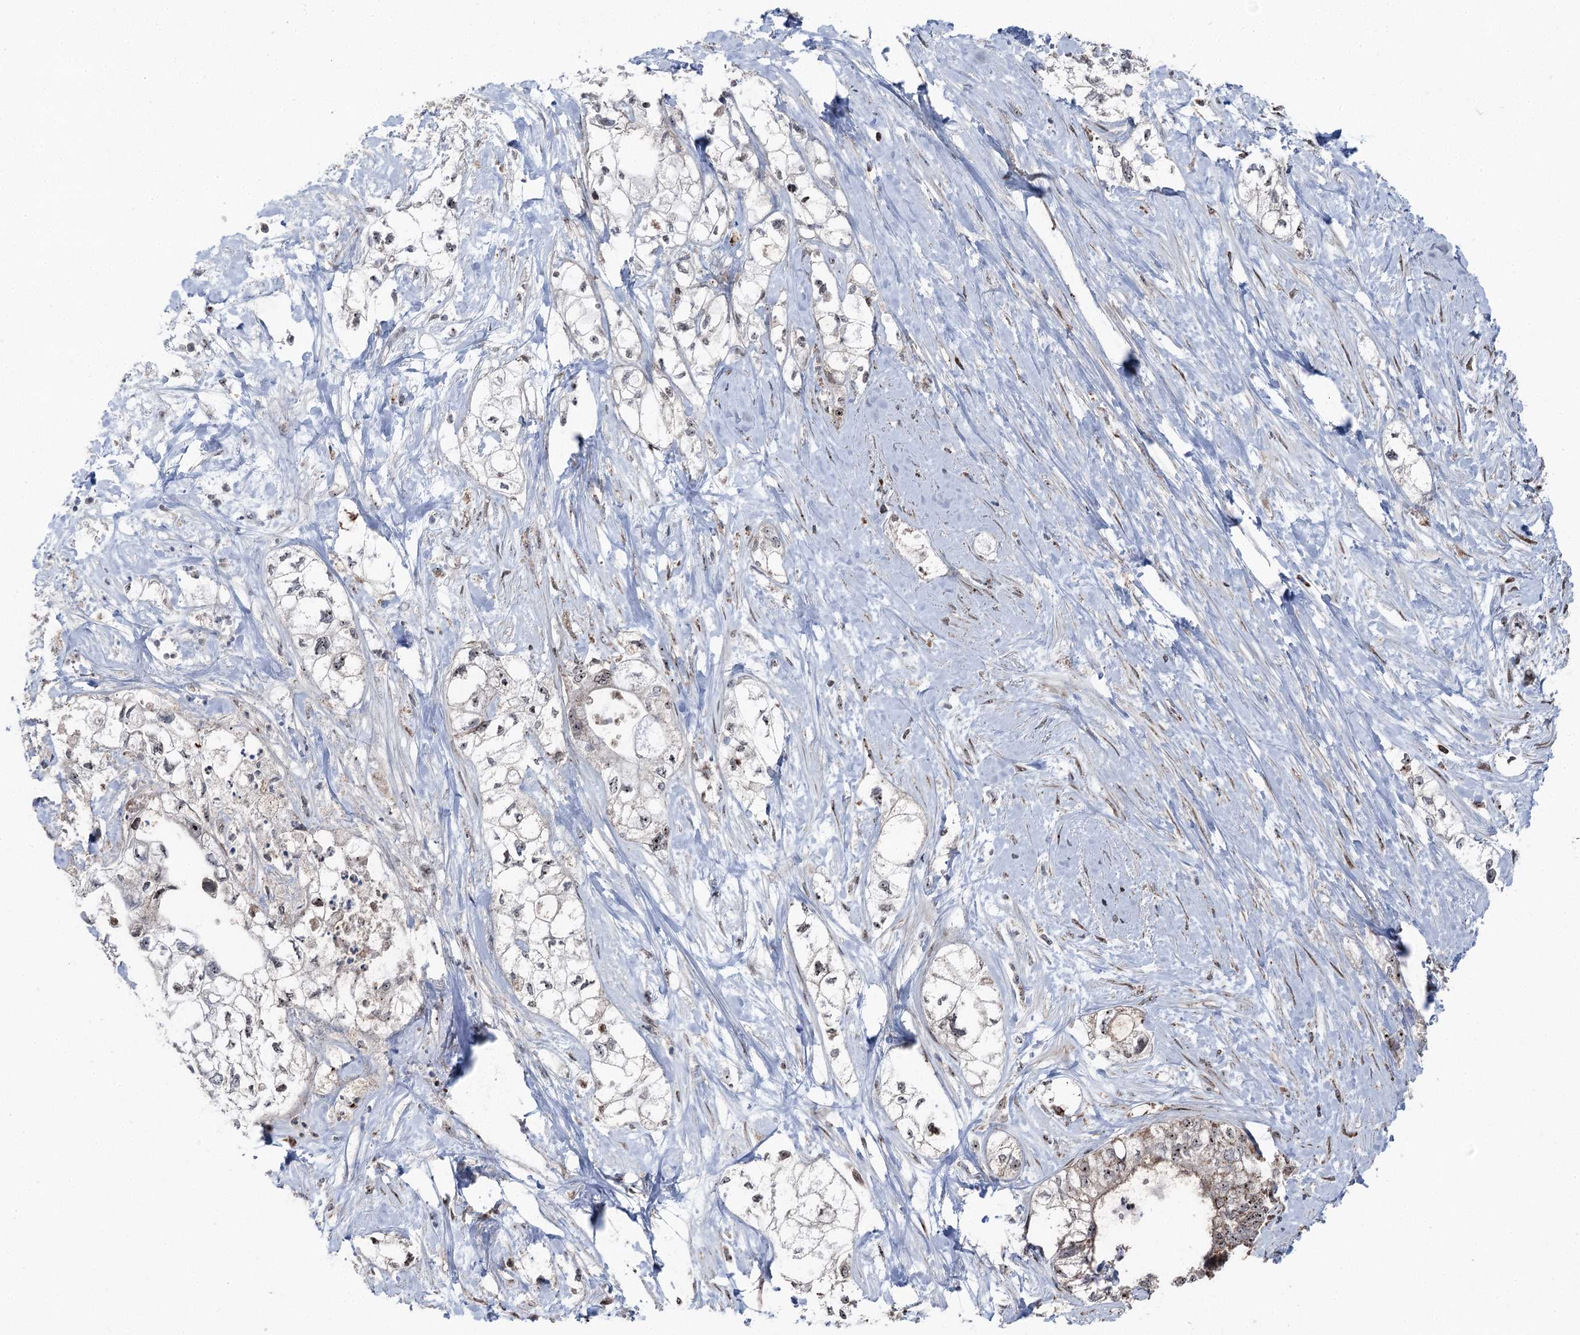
{"staining": {"intensity": "moderate", "quantity": "<25%", "location": "nuclear"}, "tissue": "pancreatic cancer", "cell_type": "Tumor cells", "image_type": "cancer", "snomed": [{"axis": "morphology", "description": "Adenocarcinoma, NOS"}, {"axis": "topography", "description": "Pancreas"}], "caption": "Adenocarcinoma (pancreatic) tissue exhibits moderate nuclear expression in approximately <25% of tumor cells", "gene": "STEEP1", "patient": {"sex": "male", "age": 70}}